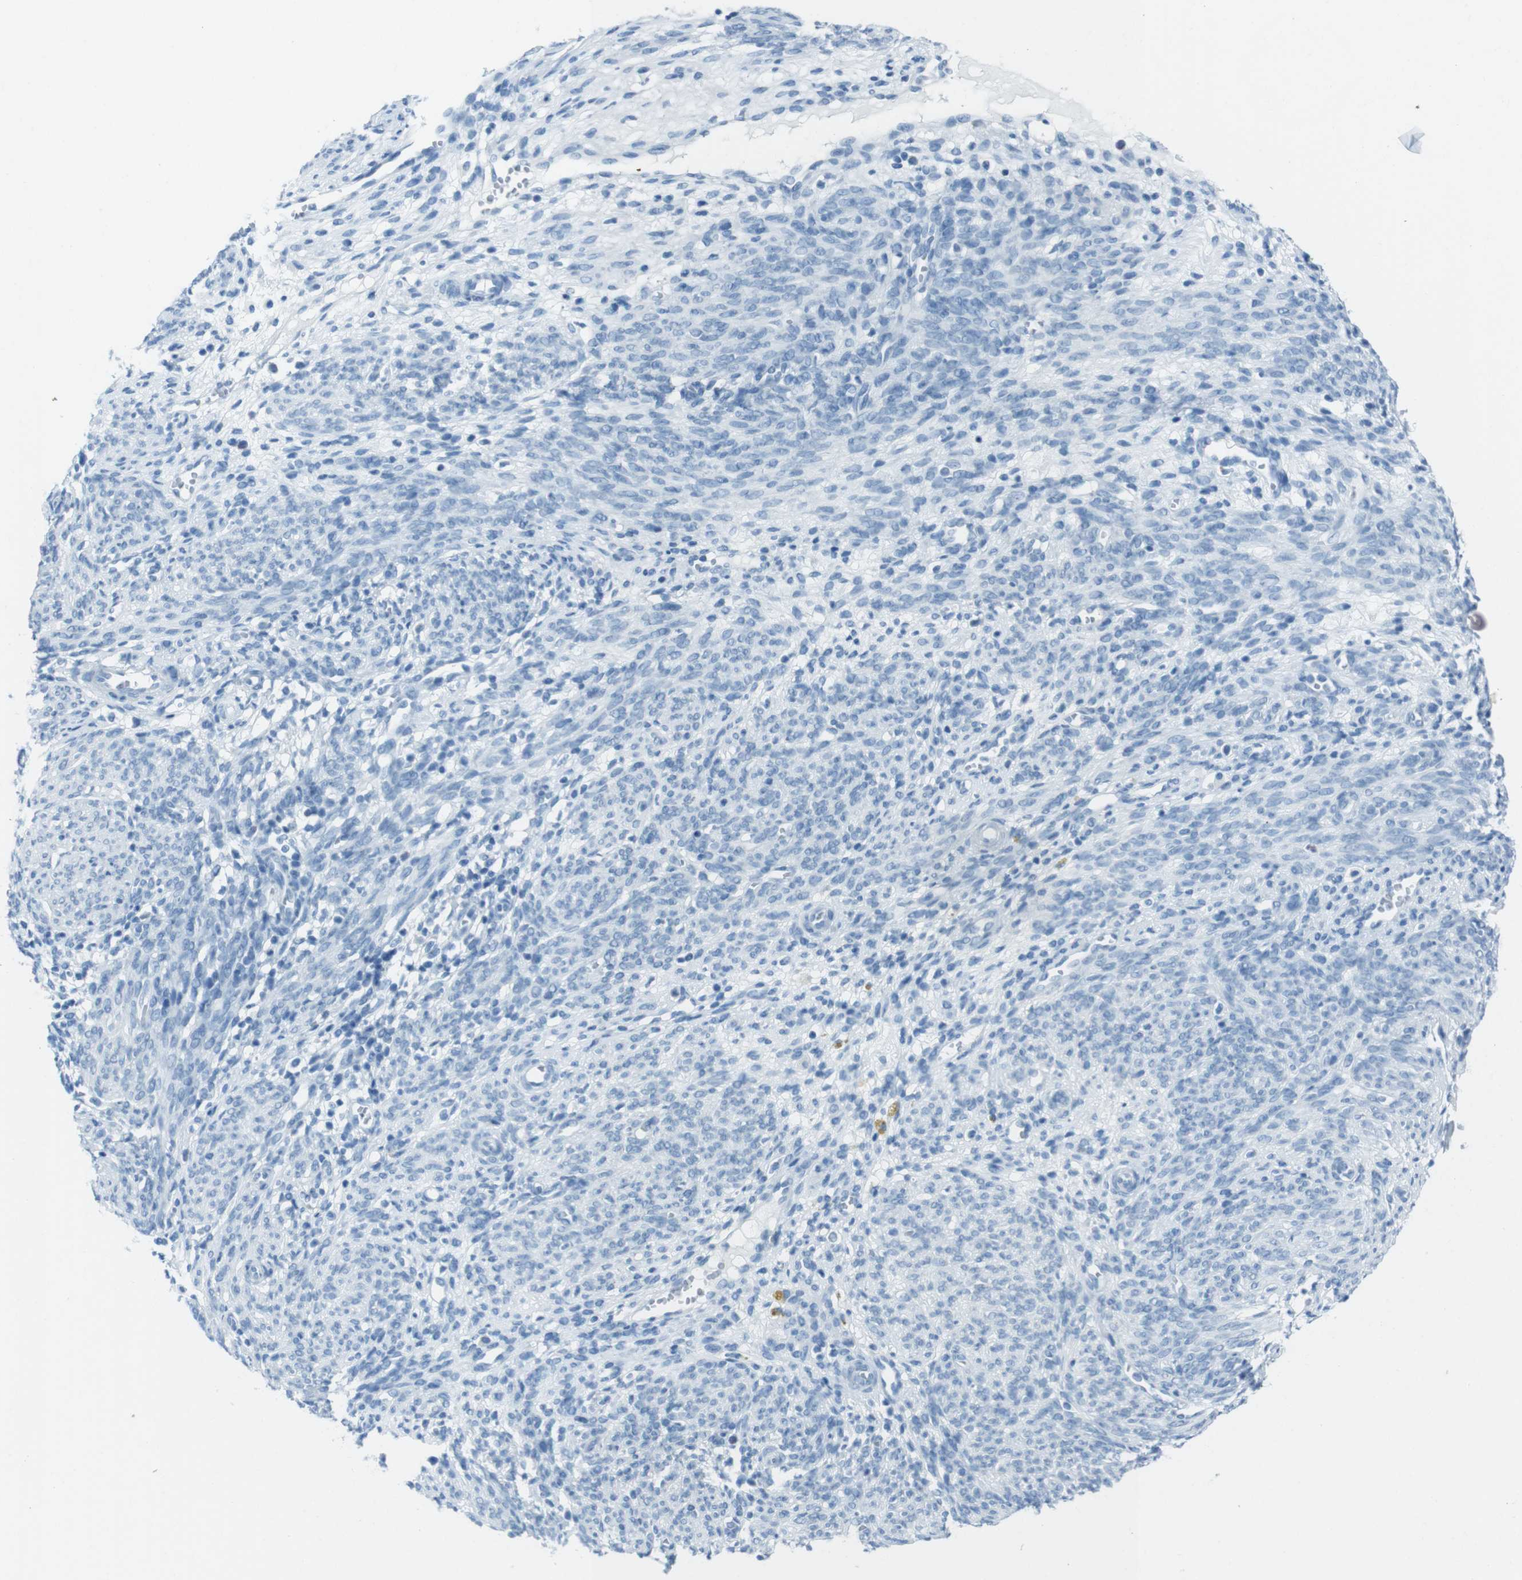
{"staining": {"intensity": "negative", "quantity": "none", "location": "none"}, "tissue": "endometrium", "cell_type": "Cells in endometrial stroma", "image_type": "normal", "snomed": [{"axis": "morphology", "description": "Normal tissue, NOS"}, {"axis": "morphology", "description": "Adenocarcinoma, NOS"}, {"axis": "topography", "description": "Endometrium"}, {"axis": "topography", "description": "Ovary"}], "caption": "Endometrium stained for a protein using immunohistochemistry (IHC) reveals no expression cells in endometrial stroma.", "gene": "TMEM207", "patient": {"sex": "female", "age": 68}}